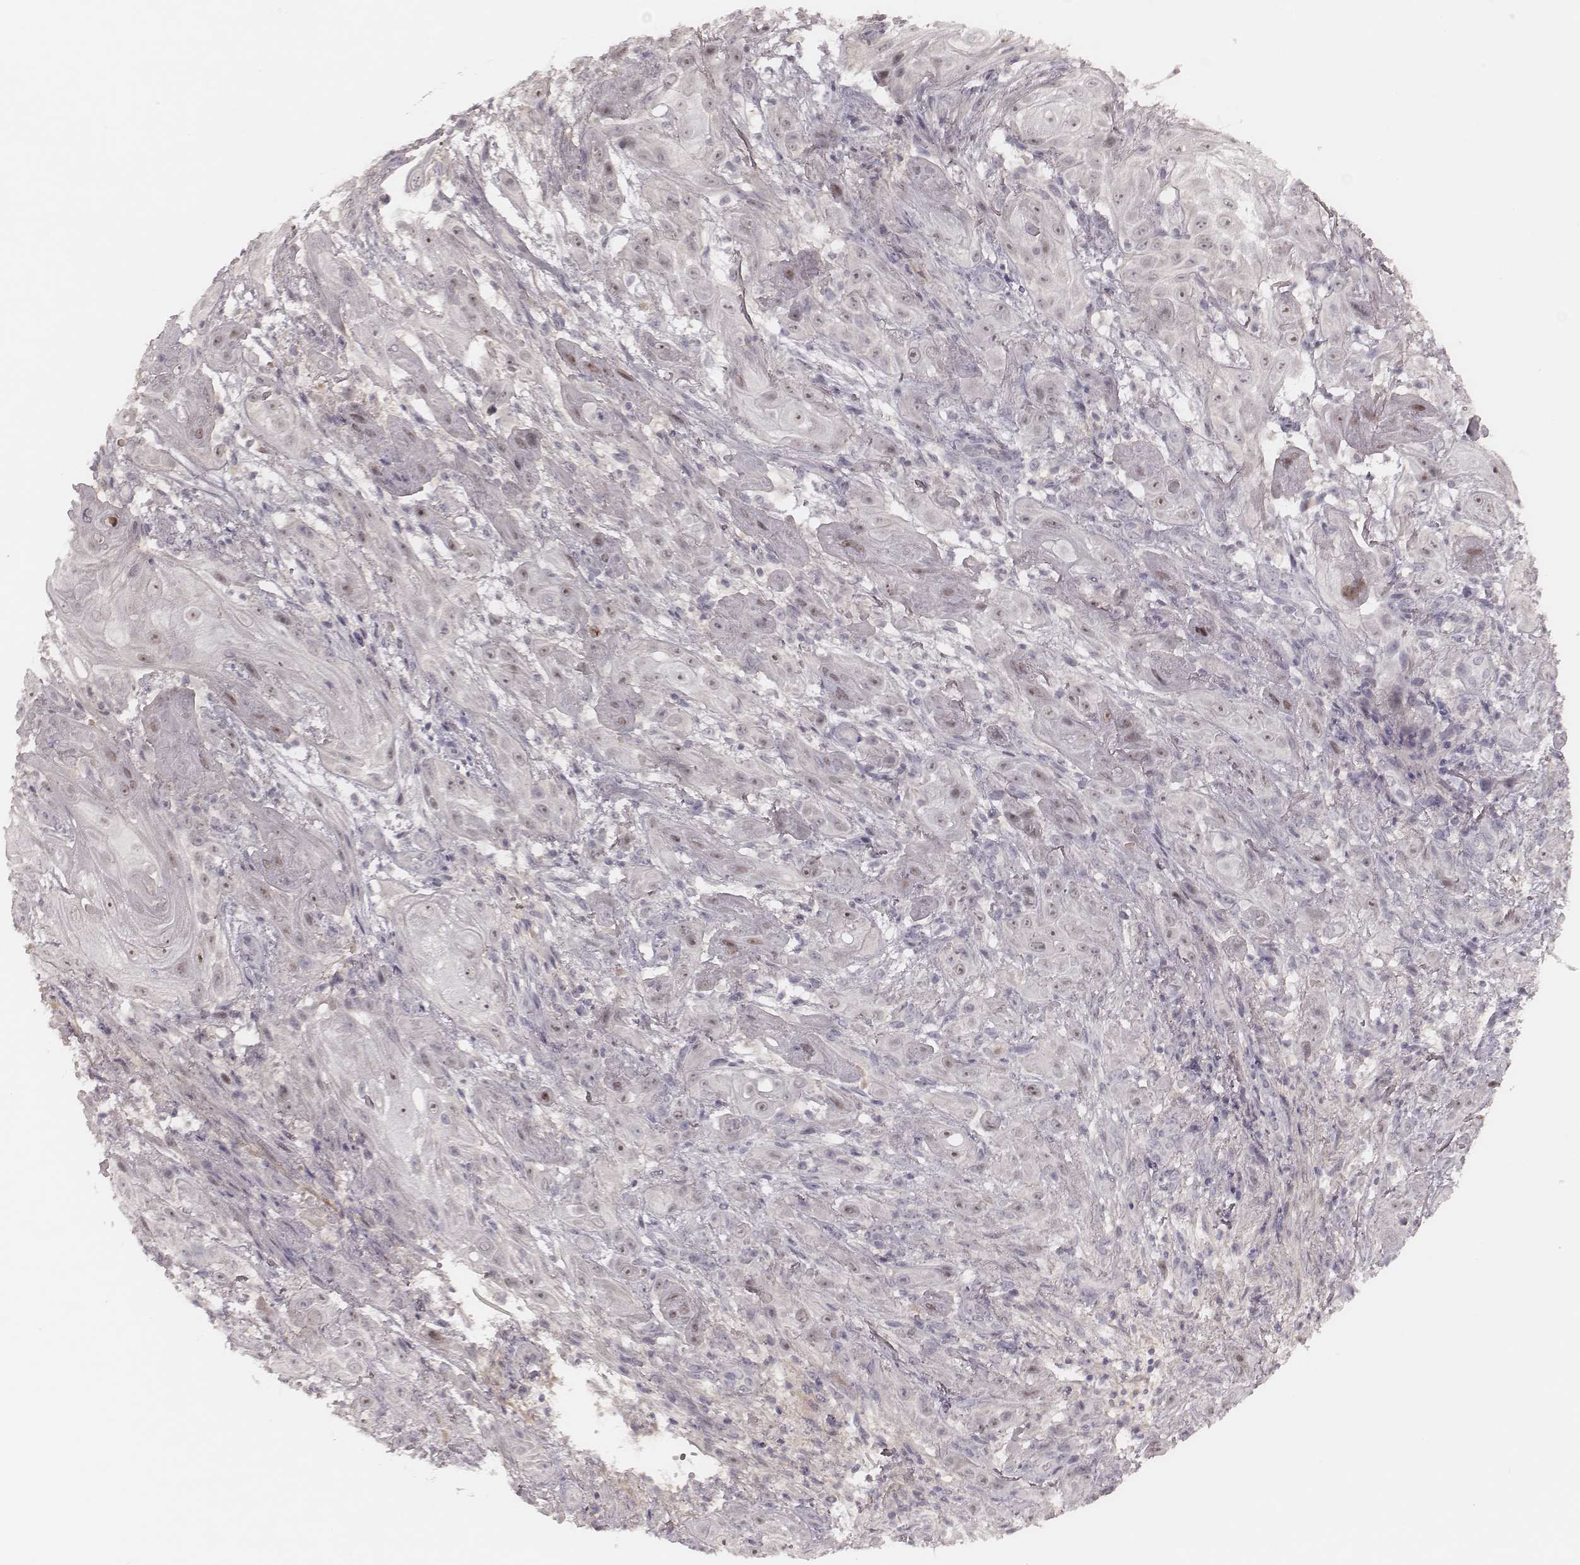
{"staining": {"intensity": "negative", "quantity": "none", "location": "none"}, "tissue": "skin cancer", "cell_type": "Tumor cells", "image_type": "cancer", "snomed": [{"axis": "morphology", "description": "Squamous cell carcinoma, NOS"}, {"axis": "topography", "description": "Skin"}], "caption": "High power microscopy histopathology image of an immunohistochemistry image of squamous cell carcinoma (skin), revealing no significant positivity in tumor cells.", "gene": "FAM13B", "patient": {"sex": "male", "age": 62}}